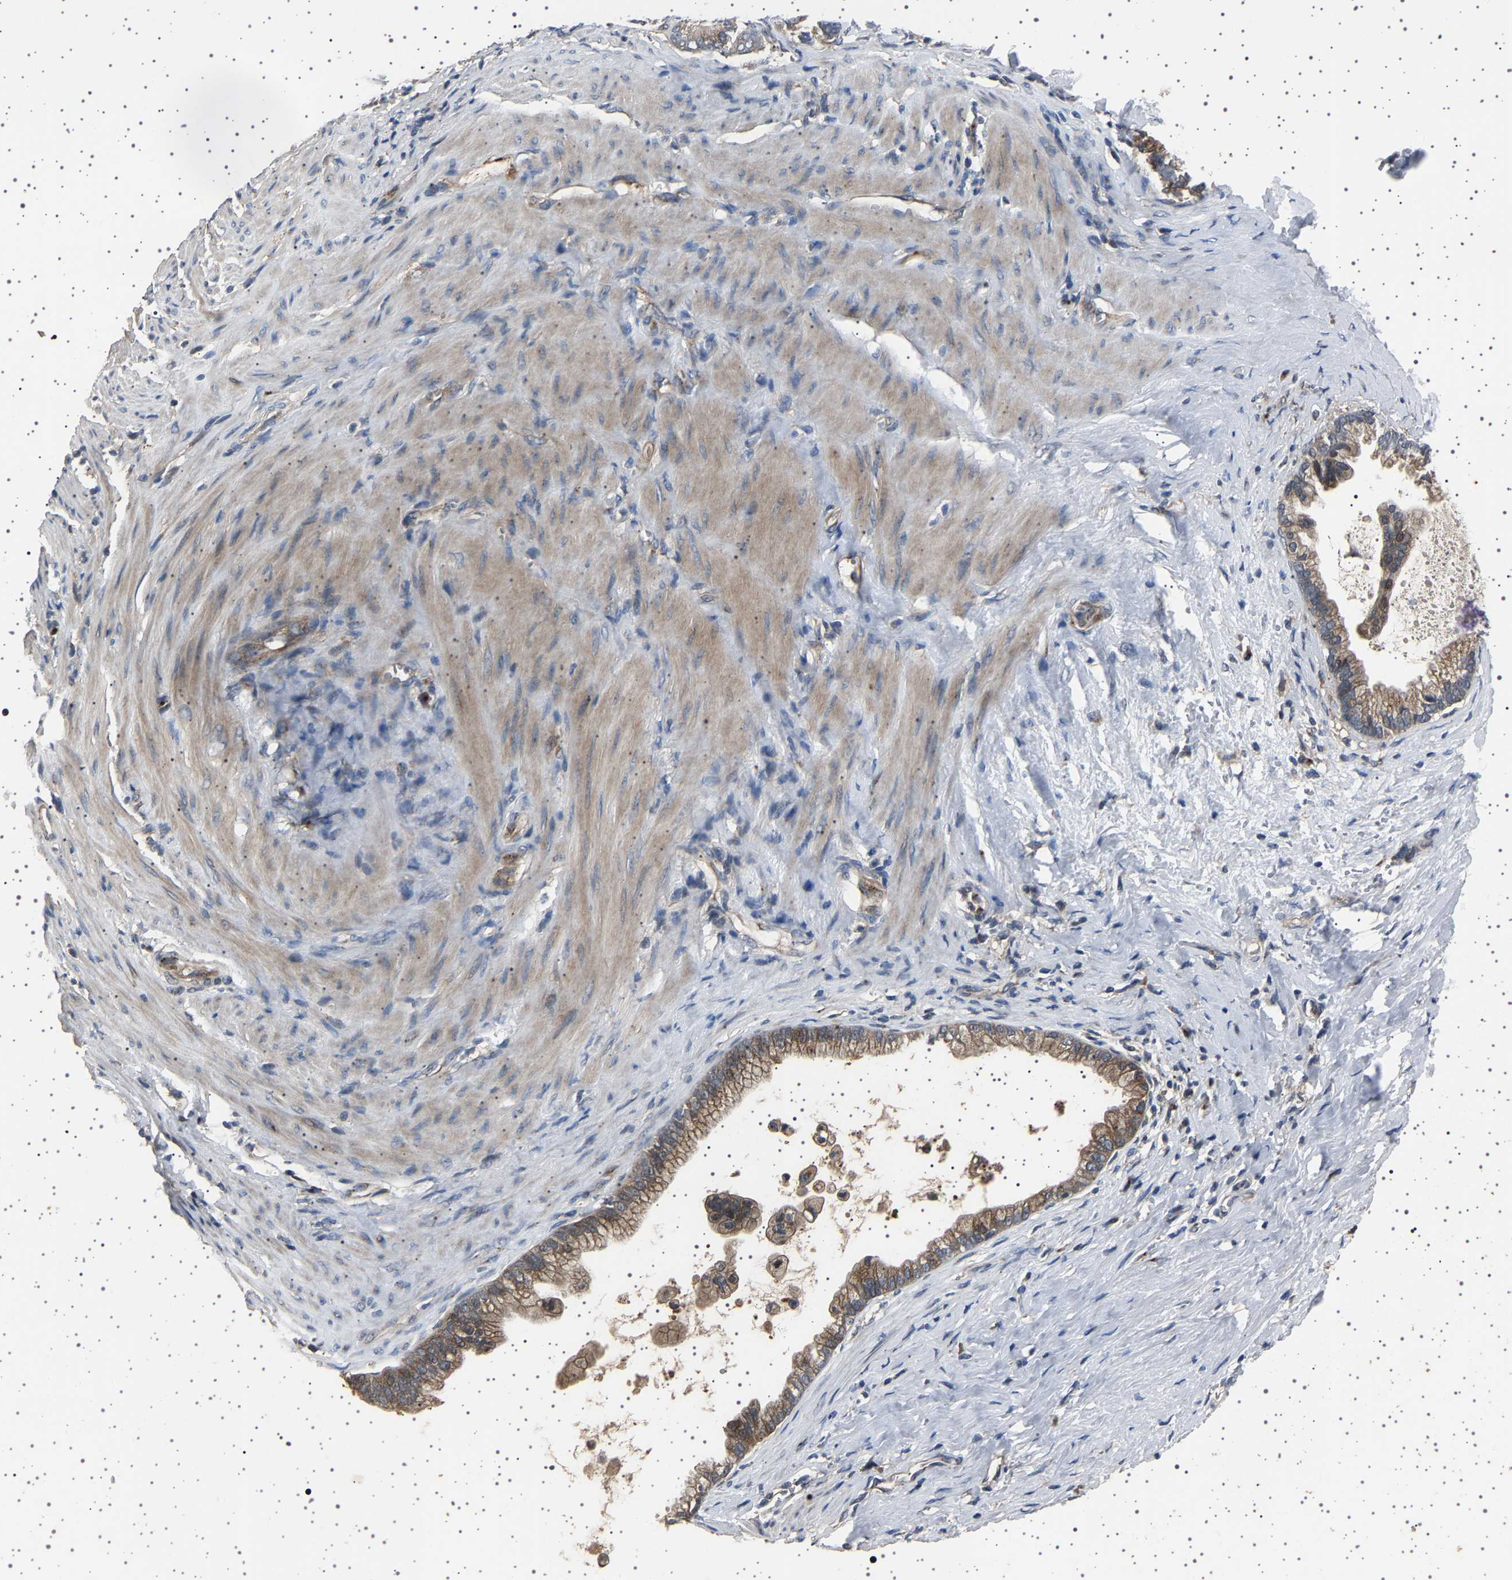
{"staining": {"intensity": "weak", "quantity": ">75%", "location": "cytoplasmic/membranous"}, "tissue": "pancreatic cancer", "cell_type": "Tumor cells", "image_type": "cancer", "snomed": [{"axis": "morphology", "description": "Adenocarcinoma, NOS"}, {"axis": "topography", "description": "Pancreas"}], "caption": "Immunohistochemistry staining of pancreatic cancer, which shows low levels of weak cytoplasmic/membranous positivity in approximately >75% of tumor cells indicating weak cytoplasmic/membranous protein positivity. The staining was performed using DAB (3,3'-diaminobenzidine) (brown) for protein detection and nuclei were counterstained in hematoxylin (blue).", "gene": "NCKAP1", "patient": {"sex": "male", "age": 69}}